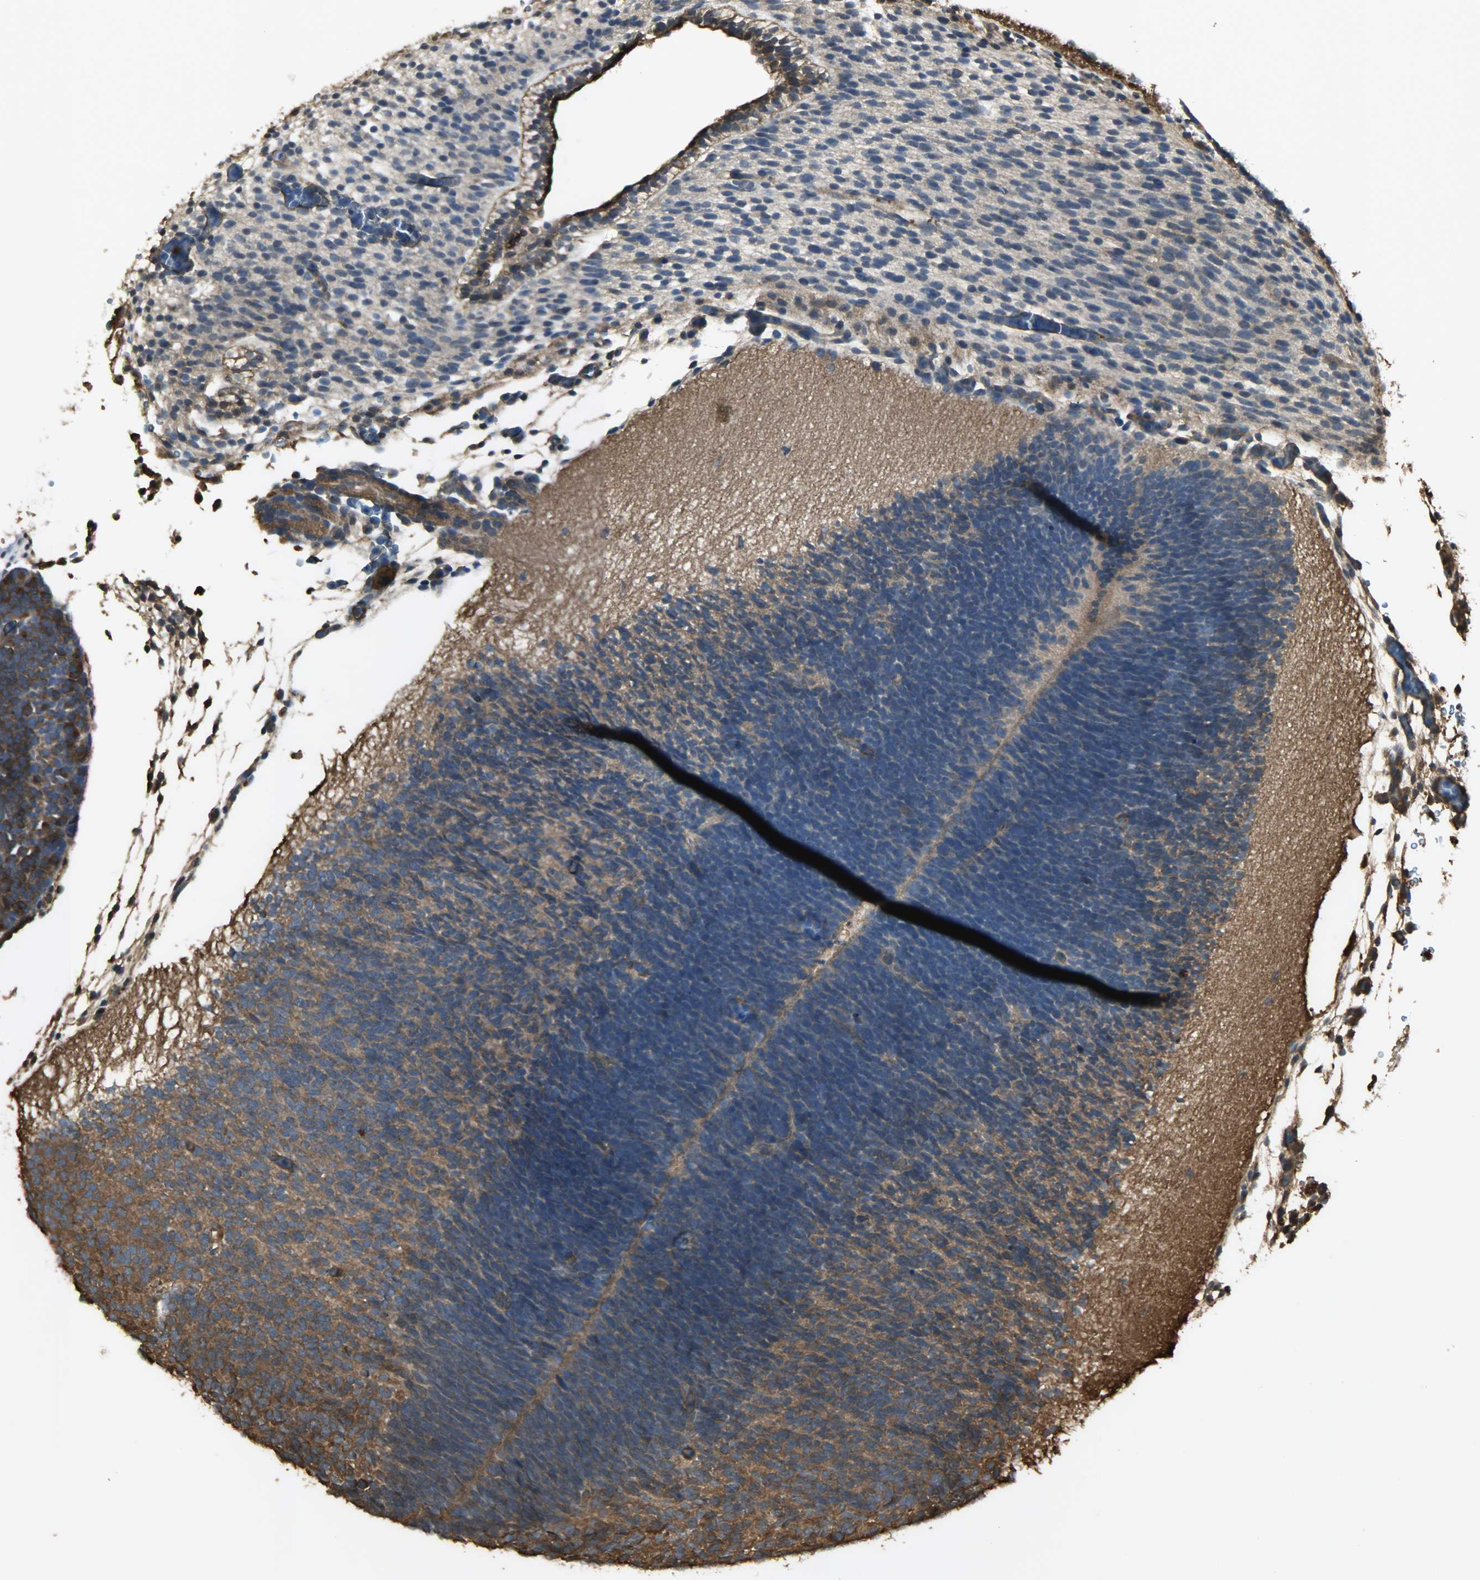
{"staining": {"intensity": "strong", "quantity": ">75%", "location": "cytoplasmic/membranous,nuclear"}, "tissue": "placenta", "cell_type": "Trophoblastic cells", "image_type": "normal", "snomed": [{"axis": "morphology", "description": "Normal tissue, NOS"}, {"axis": "topography", "description": "Placenta"}], "caption": "Immunohistochemical staining of unremarkable placenta displays strong cytoplasmic/membranous,nuclear protein staining in about >75% of trophoblastic cells. The staining was performed using DAB (3,3'-diaminobenzidine) to visualize the protein expression in brown, while the nuclei were stained in blue with hematoxylin (Magnification: 20x).", "gene": "YWHAZ", "patient": {"sex": "female", "age": 19}}